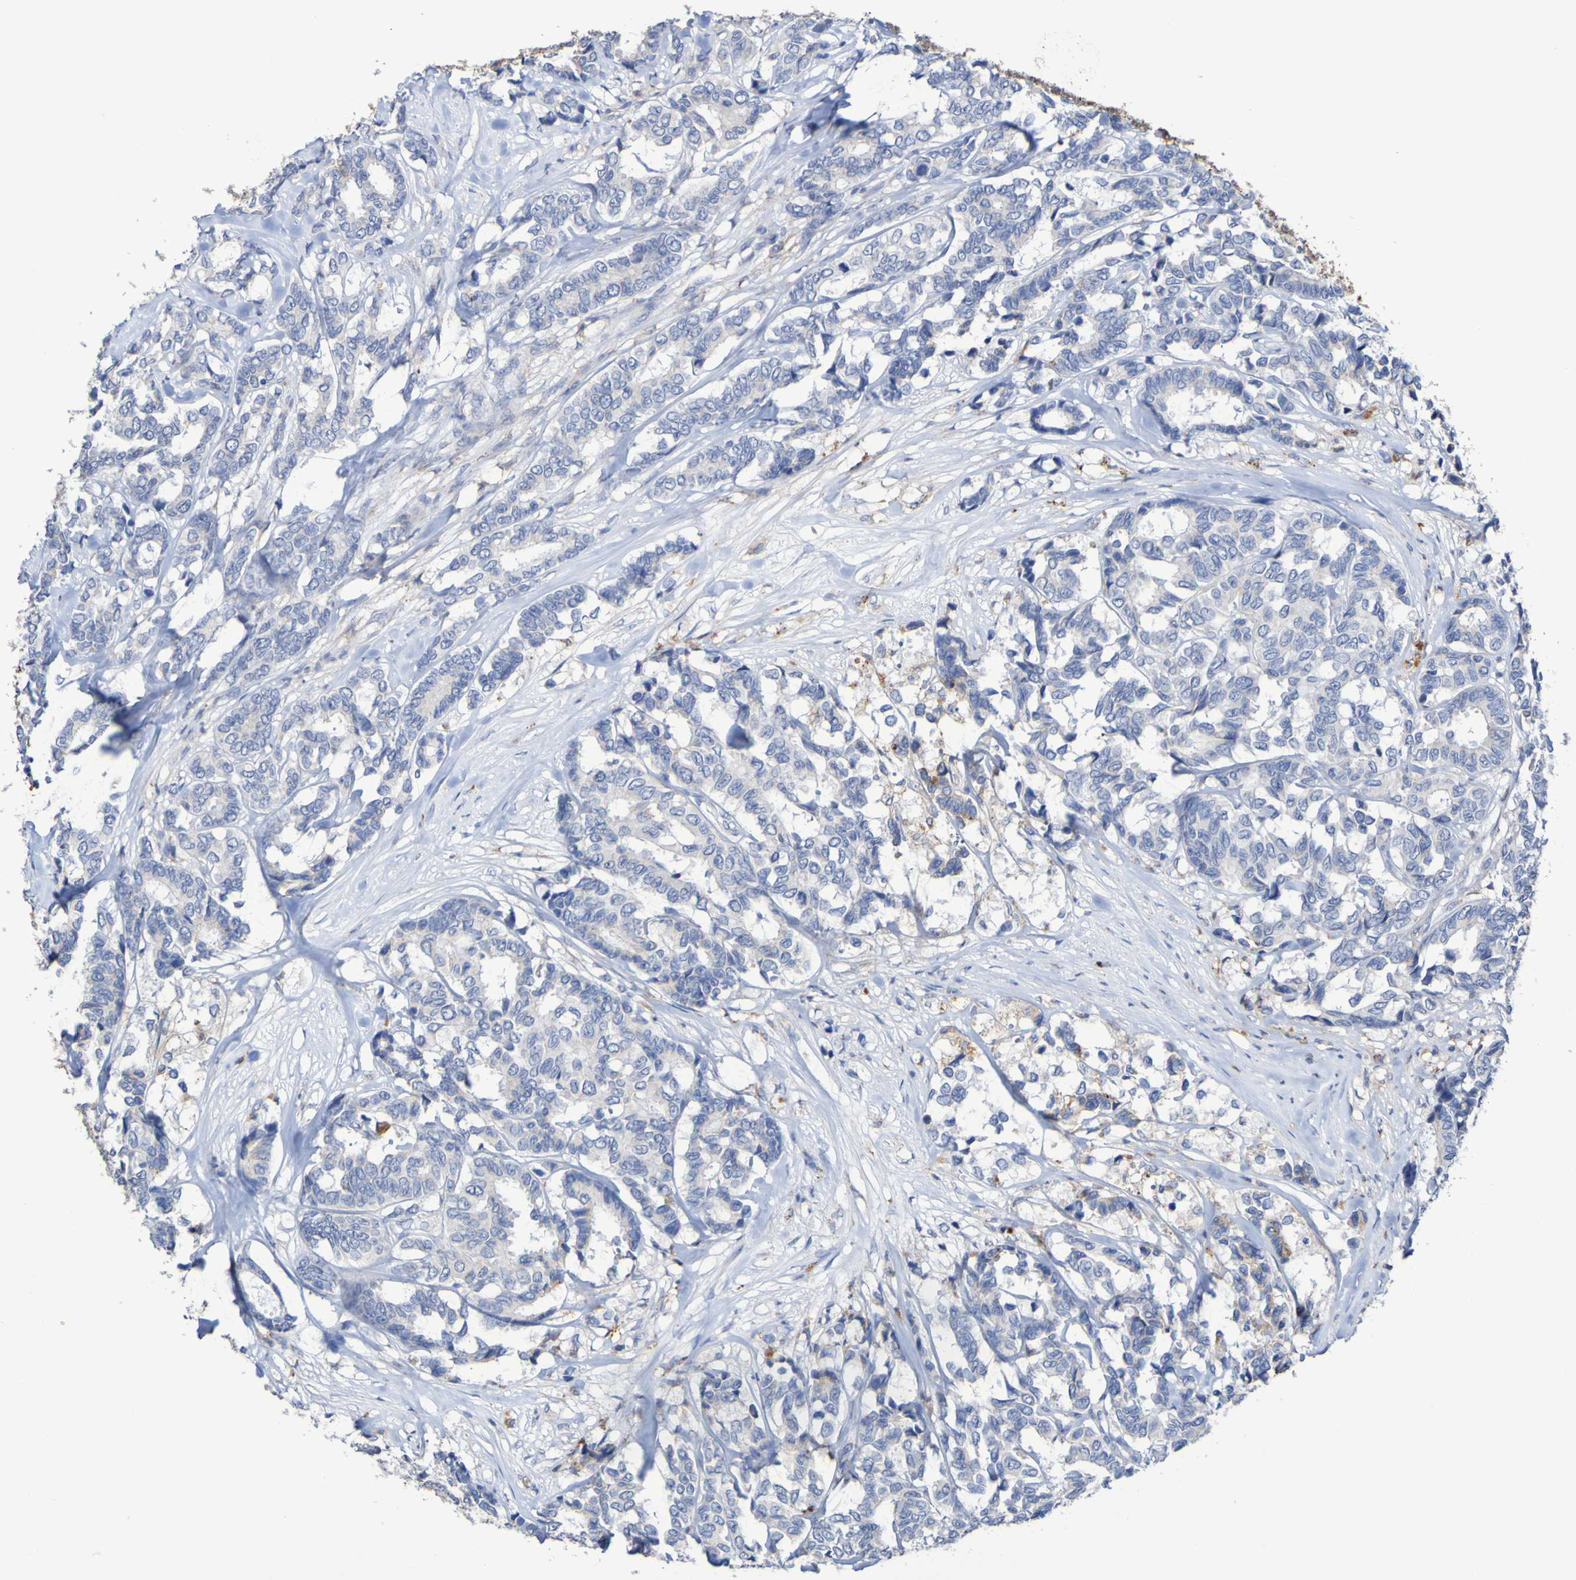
{"staining": {"intensity": "negative", "quantity": "none", "location": "none"}, "tissue": "breast cancer", "cell_type": "Tumor cells", "image_type": "cancer", "snomed": [{"axis": "morphology", "description": "Duct carcinoma"}, {"axis": "topography", "description": "Breast"}], "caption": "The IHC histopathology image has no significant expression in tumor cells of invasive ductal carcinoma (breast) tissue.", "gene": "SLC3A2", "patient": {"sex": "female", "age": 87}}